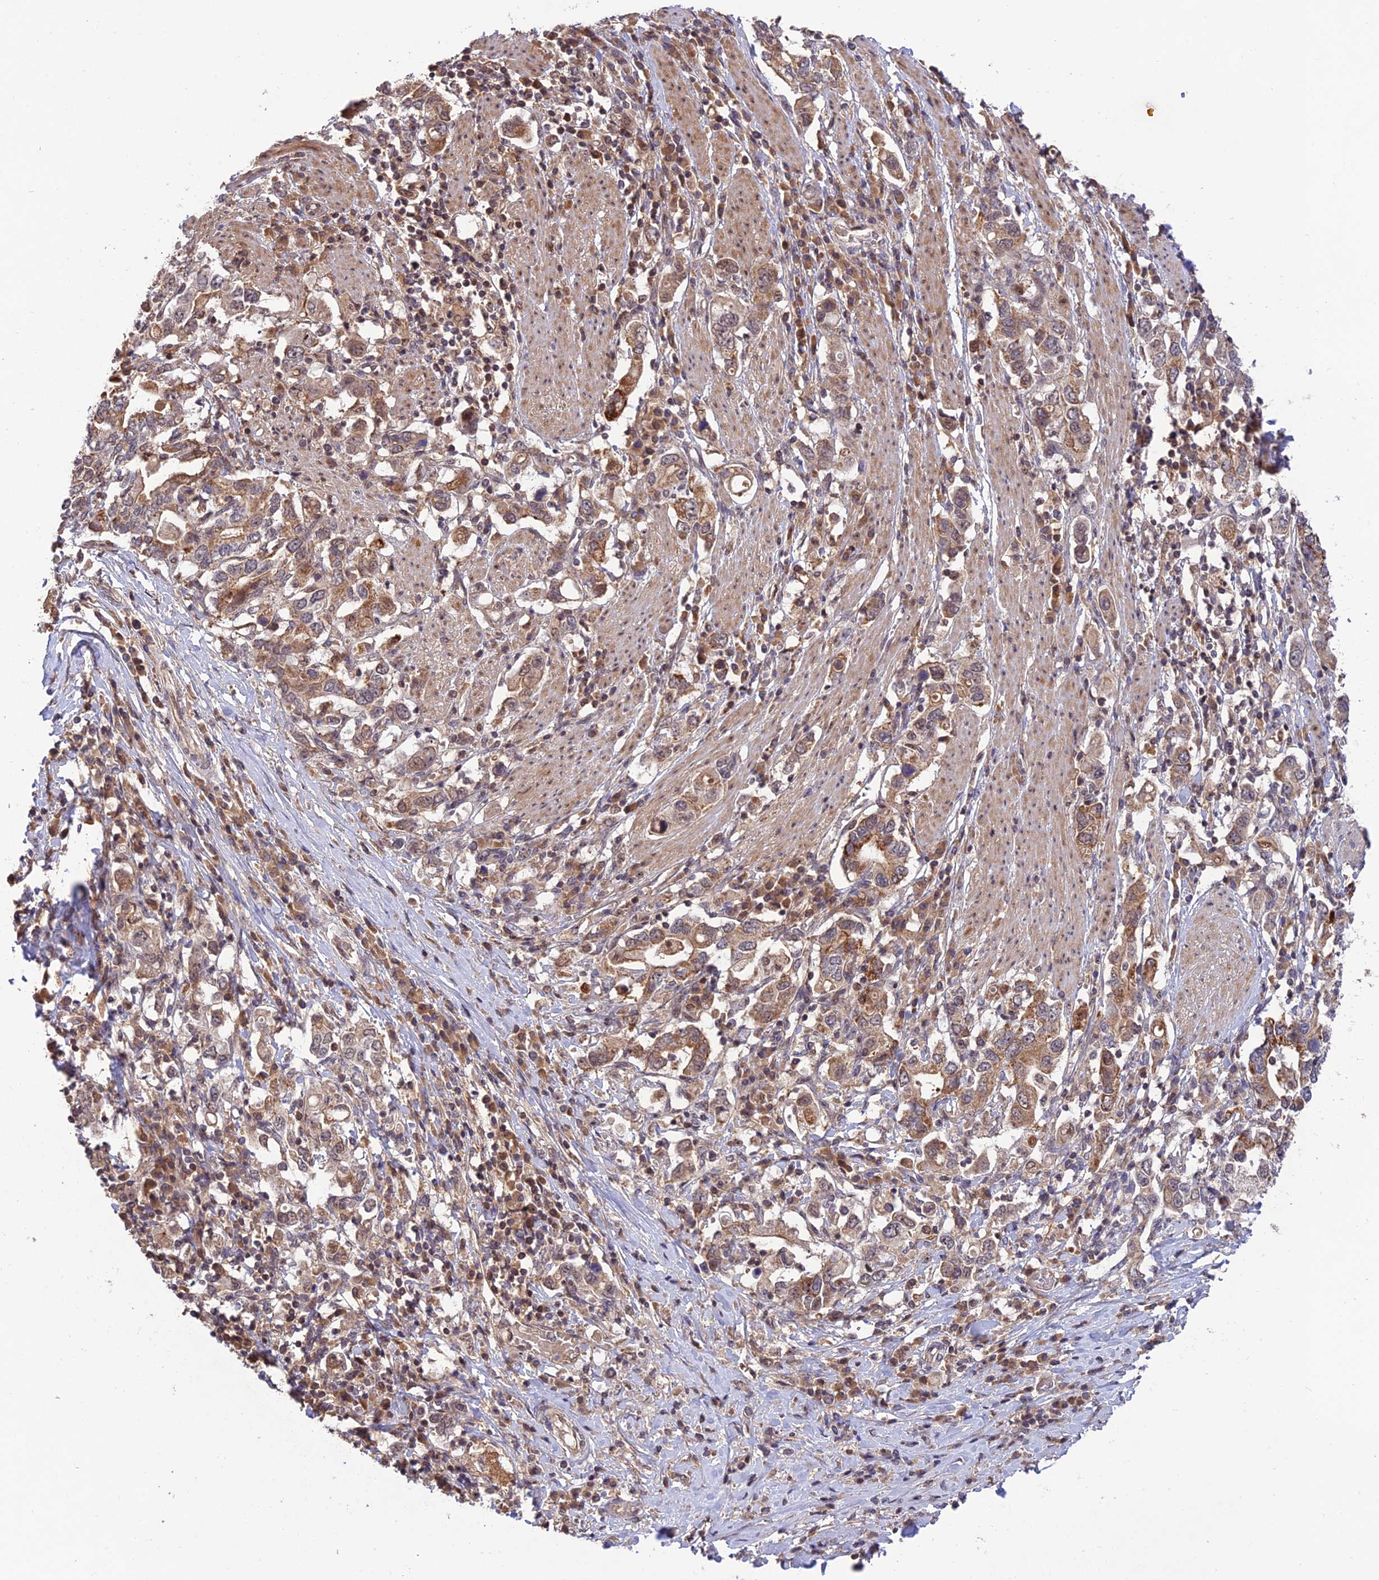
{"staining": {"intensity": "weak", "quantity": ">75%", "location": "cytoplasmic/membranous"}, "tissue": "stomach cancer", "cell_type": "Tumor cells", "image_type": "cancer", "snomed": [{"axis": "morphology", "description": "Adenocarcinoma, NOS"}, {"axis": "topography", "description": "Stomach, upper"}, {"axis": "topography", "description": "Stomach"}], "caption": "Immunohistochemical staining of stomach adenocarcinoma demonstrates low levels of weak cytoplasmic/membranous protein staining in approximately >75% of tumor cells.", "gene": "REV1", "patient": {"sex": "male", "age": 62}}